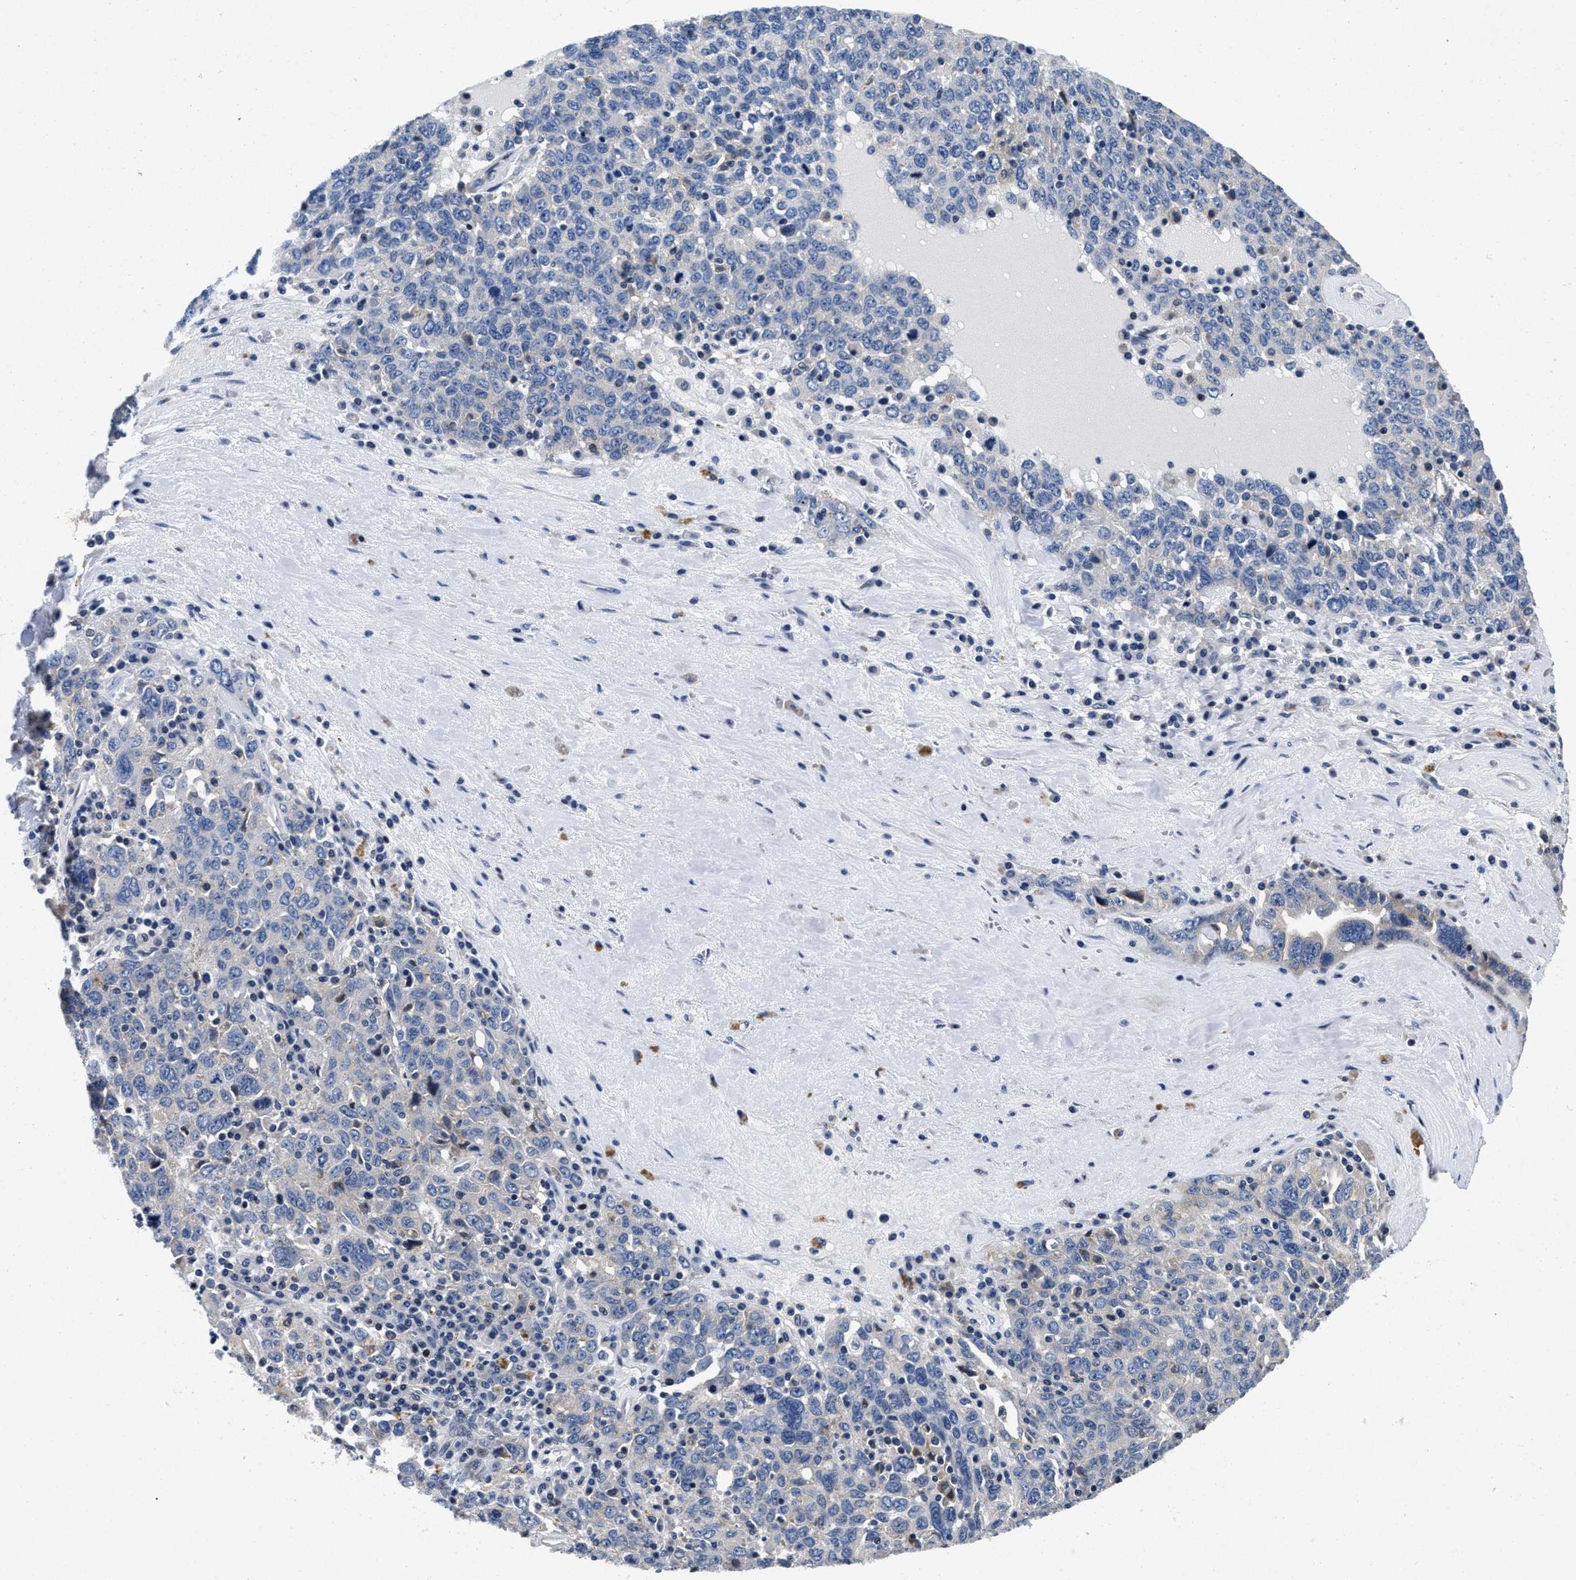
{"staining": {"intensity": "negative", "quantity": "none", "location": "none"}, "tissue": "ovarian cancer", "cell_type": "Tumor cells", "image_type": "cancer", "snomed": [{"axis": "morphology", "description": "Carcinoma, endometroid"}, {"axis": "topography", "description": "Ovary"}], "caption": "Immunohistochemistry histopathology image of neoplastic tissue: ovarian cancer stained with DAB (3,3'-diaminobenzidine) displays no significant protein staining in tumor cells.", "gene": "LAD1", "patient": {"sex": "female", "age": 62}}